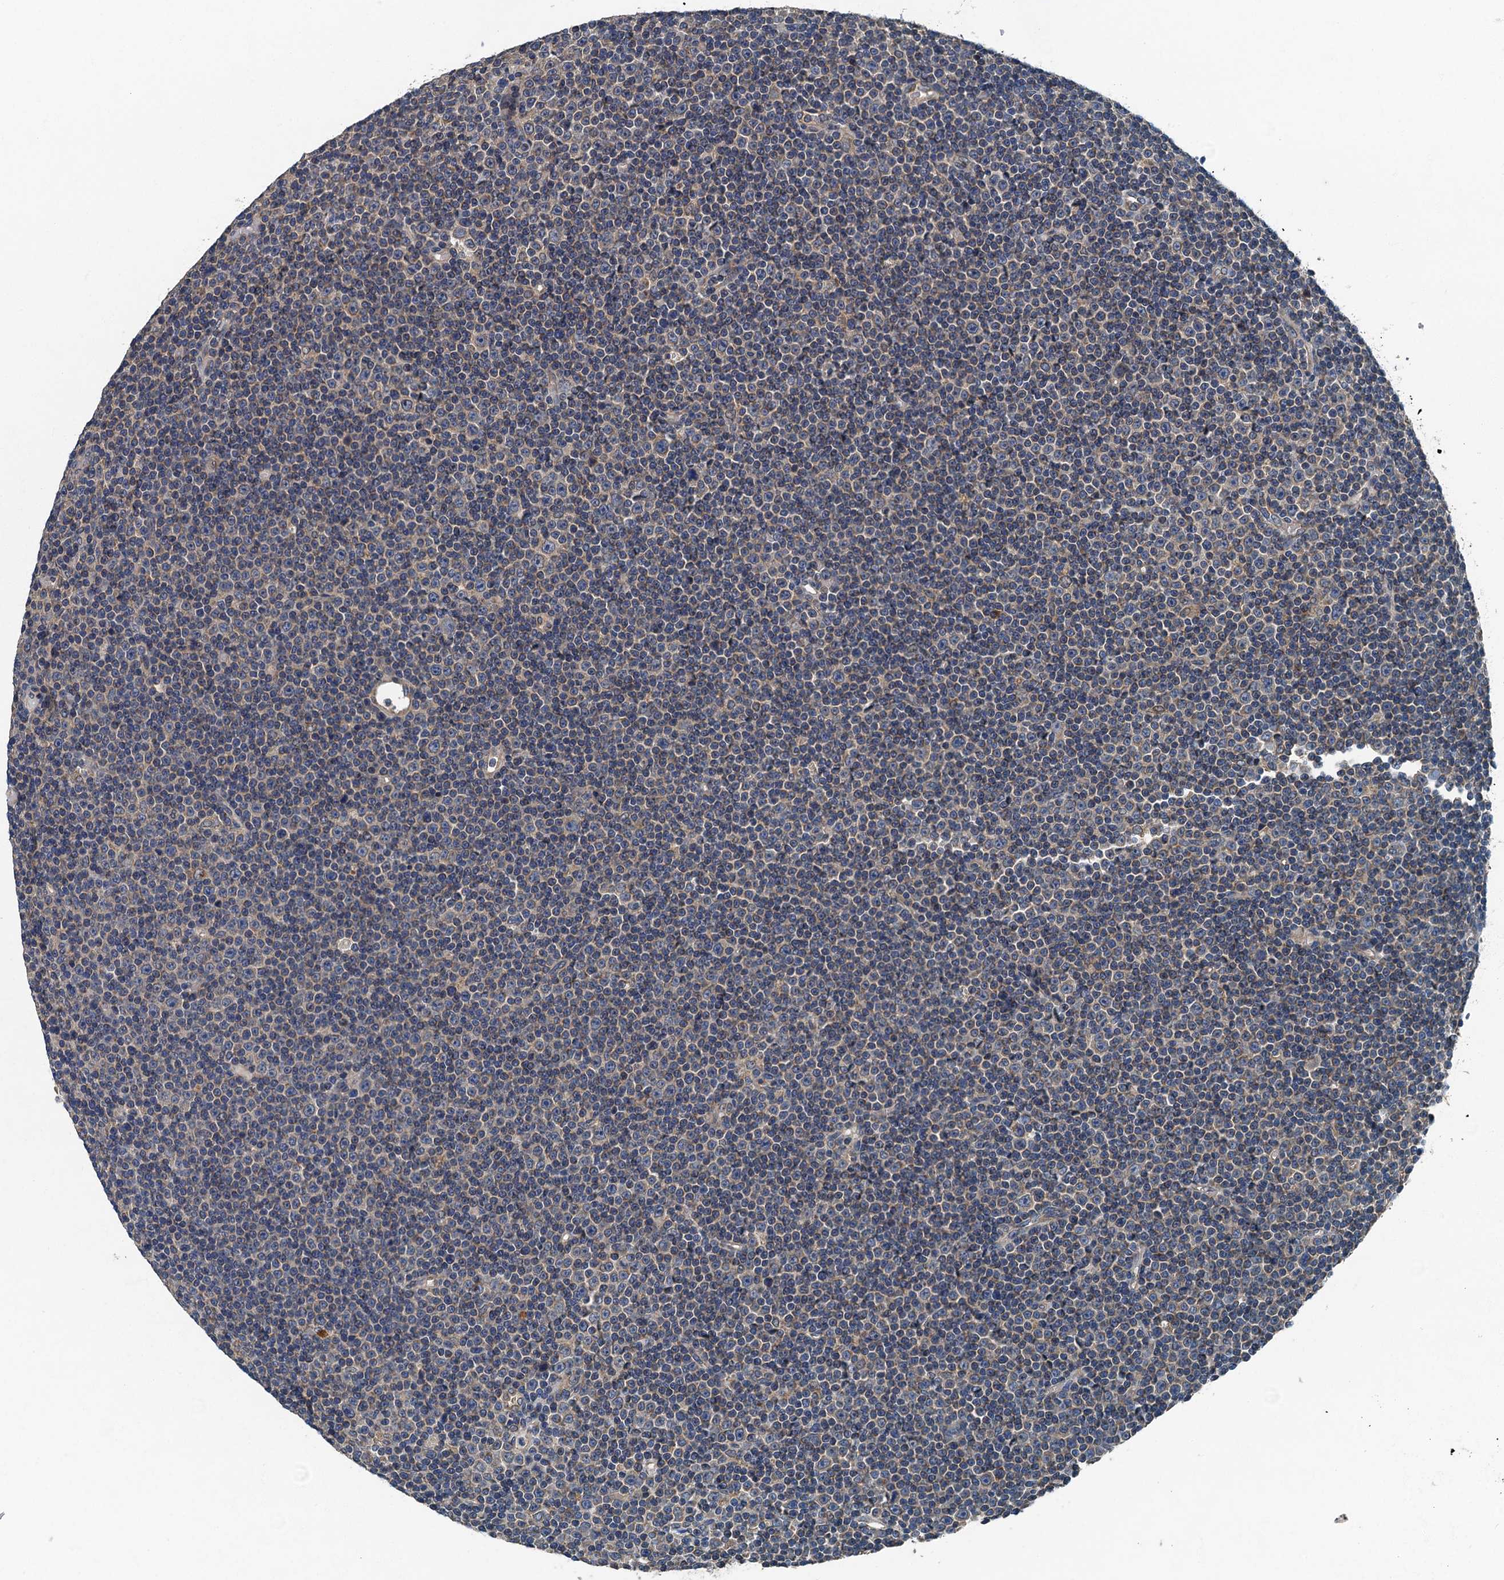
{"staining": {"intensity": "negative", "quantity": "none", "location": "none"}, "tissue": "lymphoma", "cell_type": "Tumor cells", "image_type": "cancer", "snomed": [{"axis": "morphology", "description": "Malignant lymphoma, non-Hodgkin's type, Low grade"}, {"axis": "topography", "description": "Lymph node"}], "caption": "The immunohistochemistry (IHC) image has no significant positivity in tumor cells of lymphoma tissue. The staining was performed using DAB to visualize the protein expression in brown, while the nuclei were stained in blue with hematoxylin (Magnification: 20x).", "gene": "DDX49", "patient": {"sex": "female", "age": 67}}